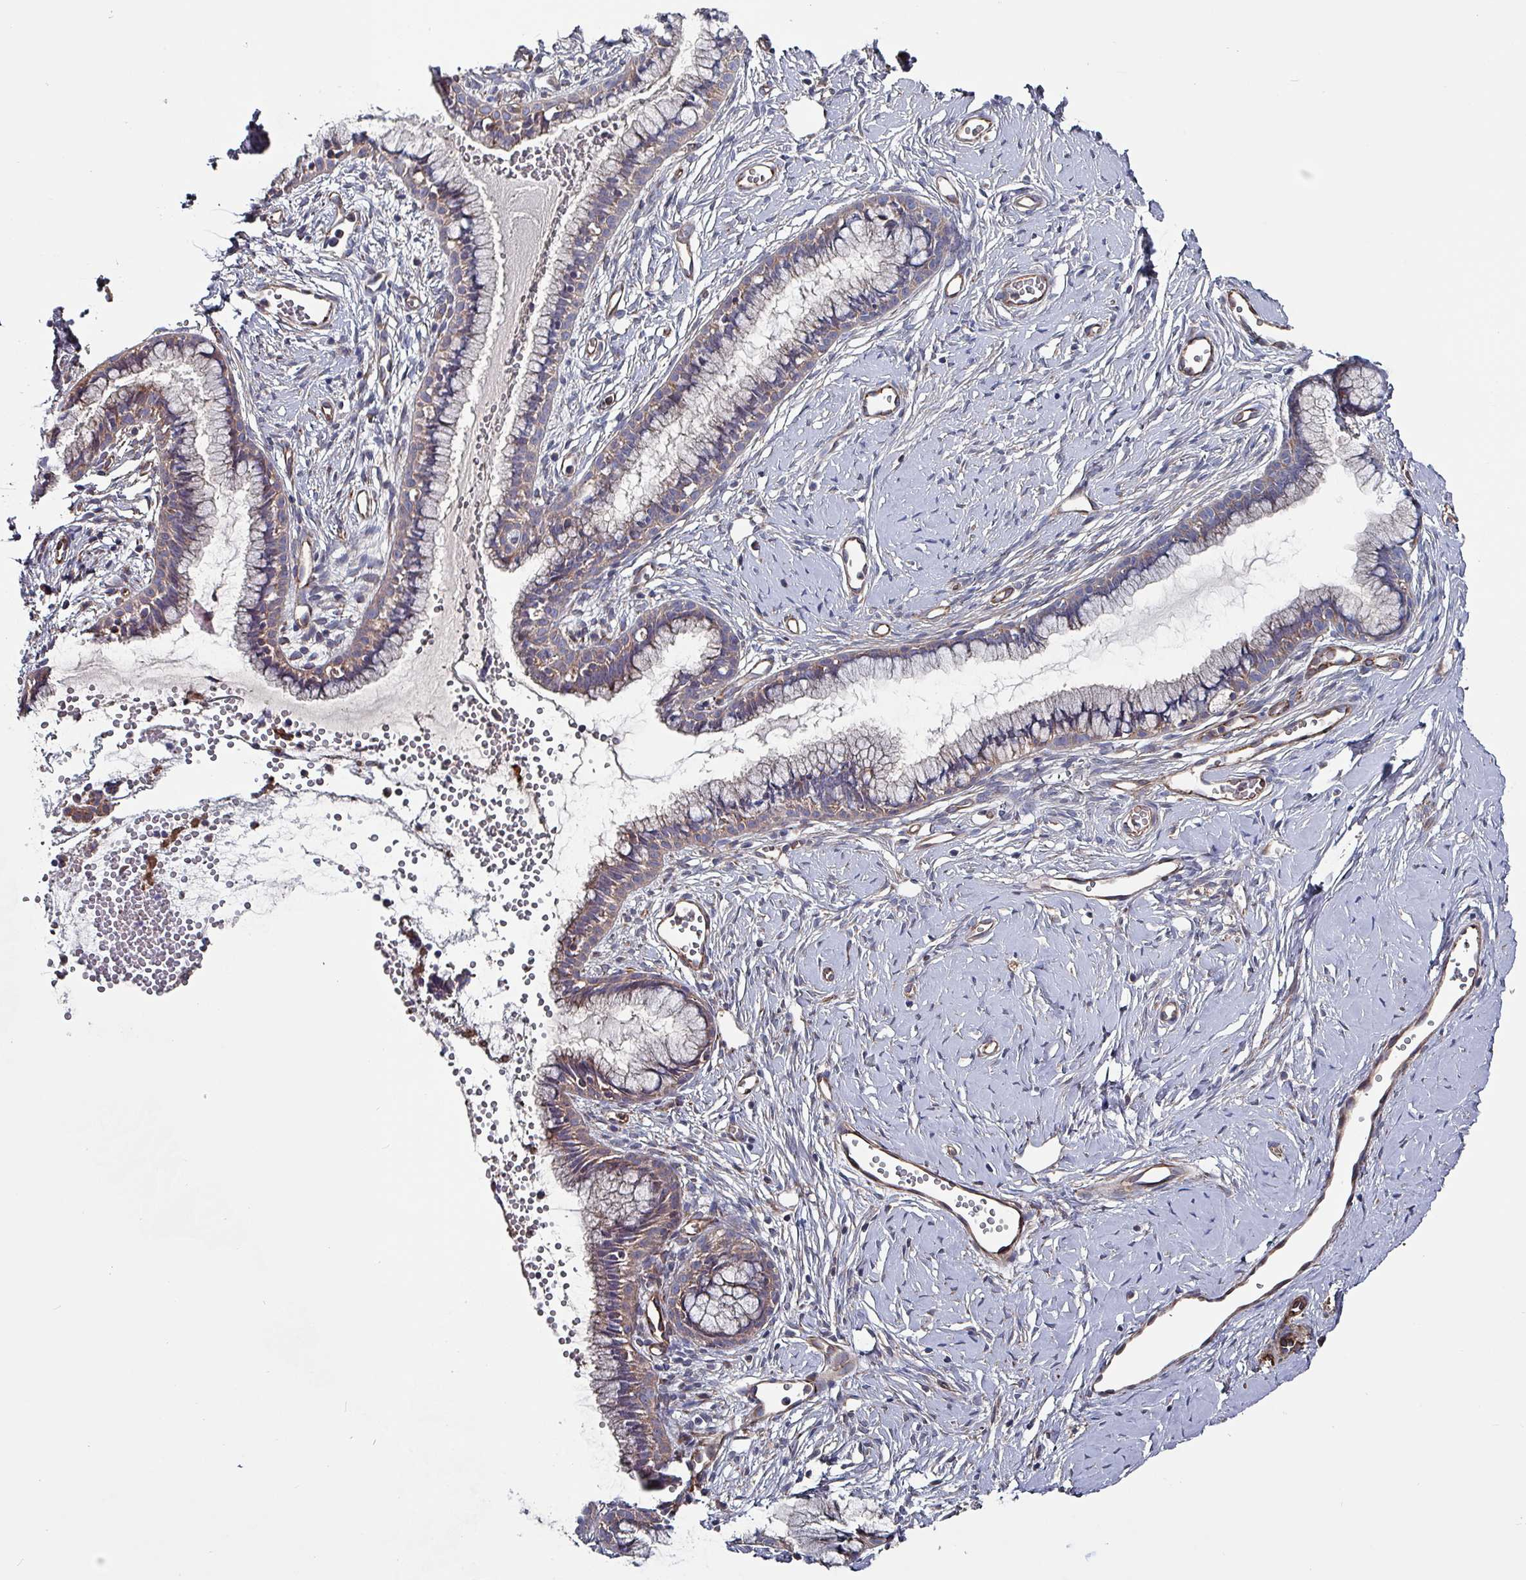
{"staining": {"intensity": "weak", "quantity": "25%-75%", "location": "cytoplasmic/membranous"}, "tissue": "cervix", "cell_type": "Glandular cells", "image_type": "normal", "snomed": [{"axis": "morphology", "description": "Normal tissue, NOS"}, {"axis": "topography", "description": "Cervix"}], "caption": "Immunohistochemical staining of normal human cervix reveals 25%-75% levels of weak cytoplasmic/membranous protein staining in about 25%-75% of glandular cells. (IHC, brightfield microscopy, high magnification).", "gene": "ANO10", "patient": {"sex": "female", "age": 40}}